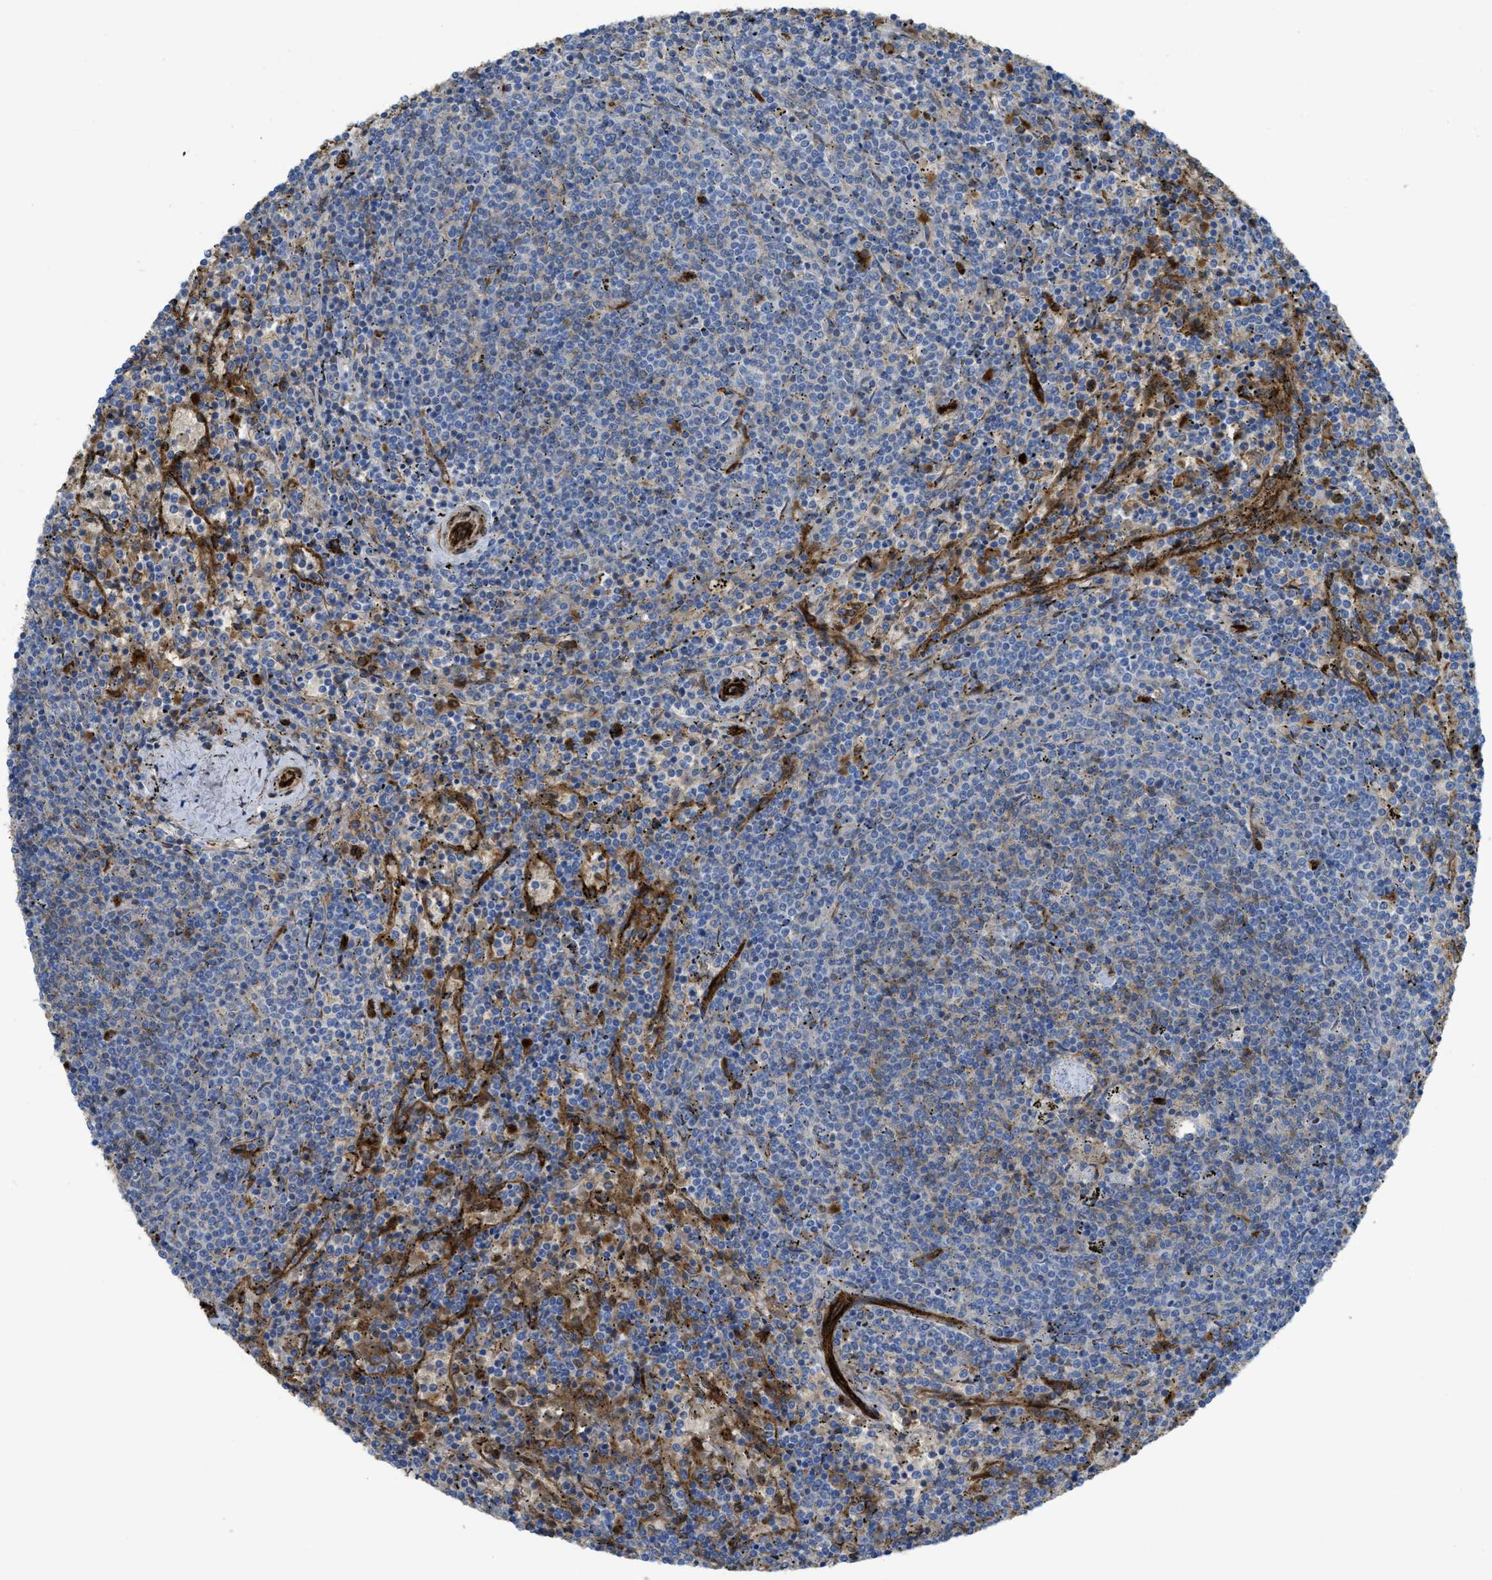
{"staining": {"intensity": "weak", "quantity": "25%-75%", "location": "cytoplasmic/membranous"}, "tissue": "lymphoma", "cell_type": "Tumor cells", "image_type": "cancer", "snomed": [{"axis": "morphology", "description": "Malignant lymphoma, non-Hodgkin's type, Low grade"}, {"axis": "topography", "description": "Spleen"}], "caption": "Lymphoma stained for a protein demonstrates weak cytoplasmic/membranous positivity in tumor cells. (brown staining indicates protein expression, while blue staining denotes nuclei).", "gene": "HIP1", "patient": {"sex": "female", "age": 50}}